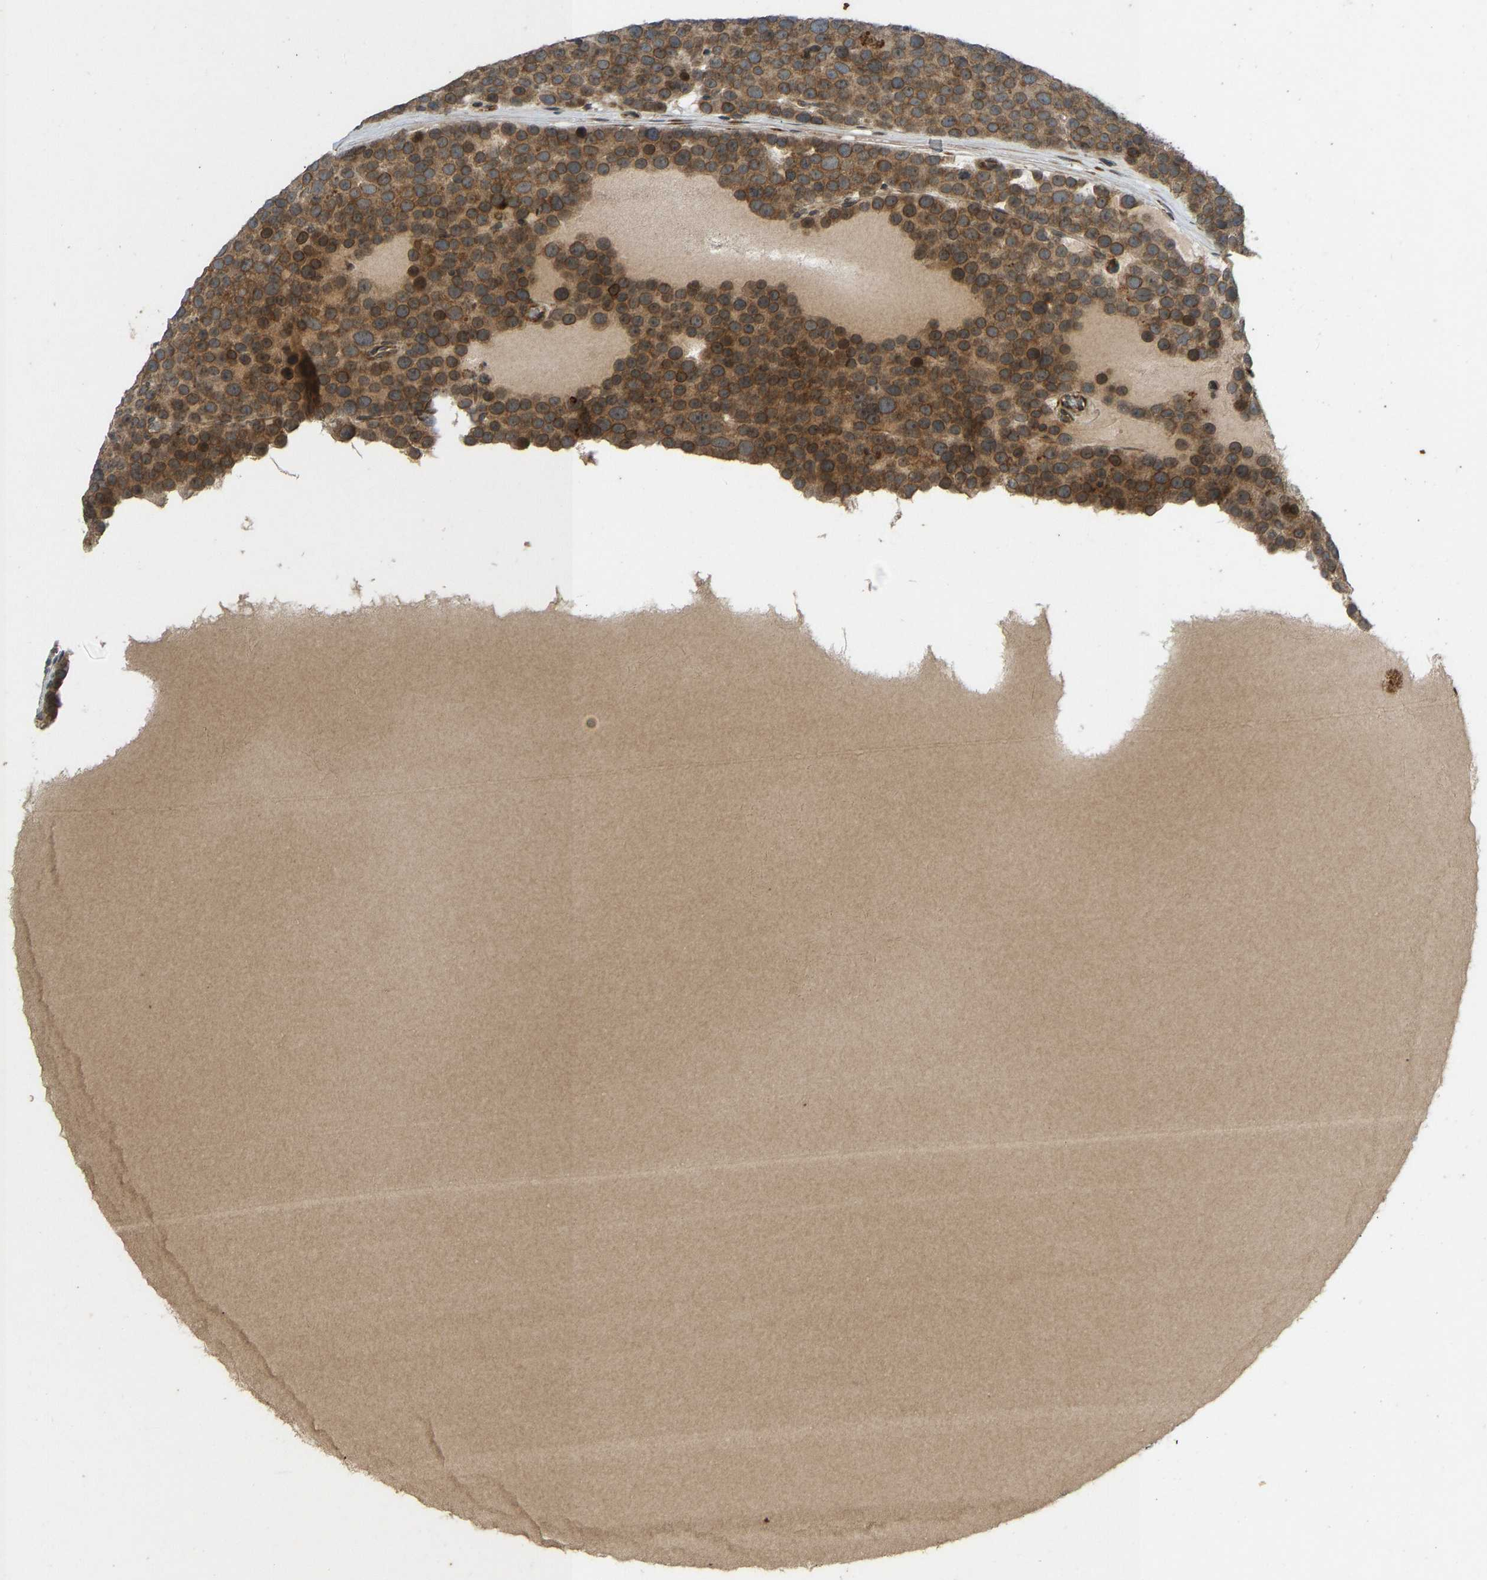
{"staining": {"intensity": "moderate", "quantity": ">75%", "location": "cytoplasmic/membranous"}, "tissue": "testis cancer", "cell_type": "Tumor cells", "image_type": "cancer", "snomed": [{"axis": "morphology", "description": "Seminoma, NOS"}, {"axis": "topography", "description": "Testis"}], "caption": "The photomicrograph reveals immunohistochemical staining of seminoma (testis). There is moderate cytoplasmic/membranous staining is seen in about >75% of tumor cells.", "gene": "RPN2", "patient": {"sex": "male", "age": 71}}